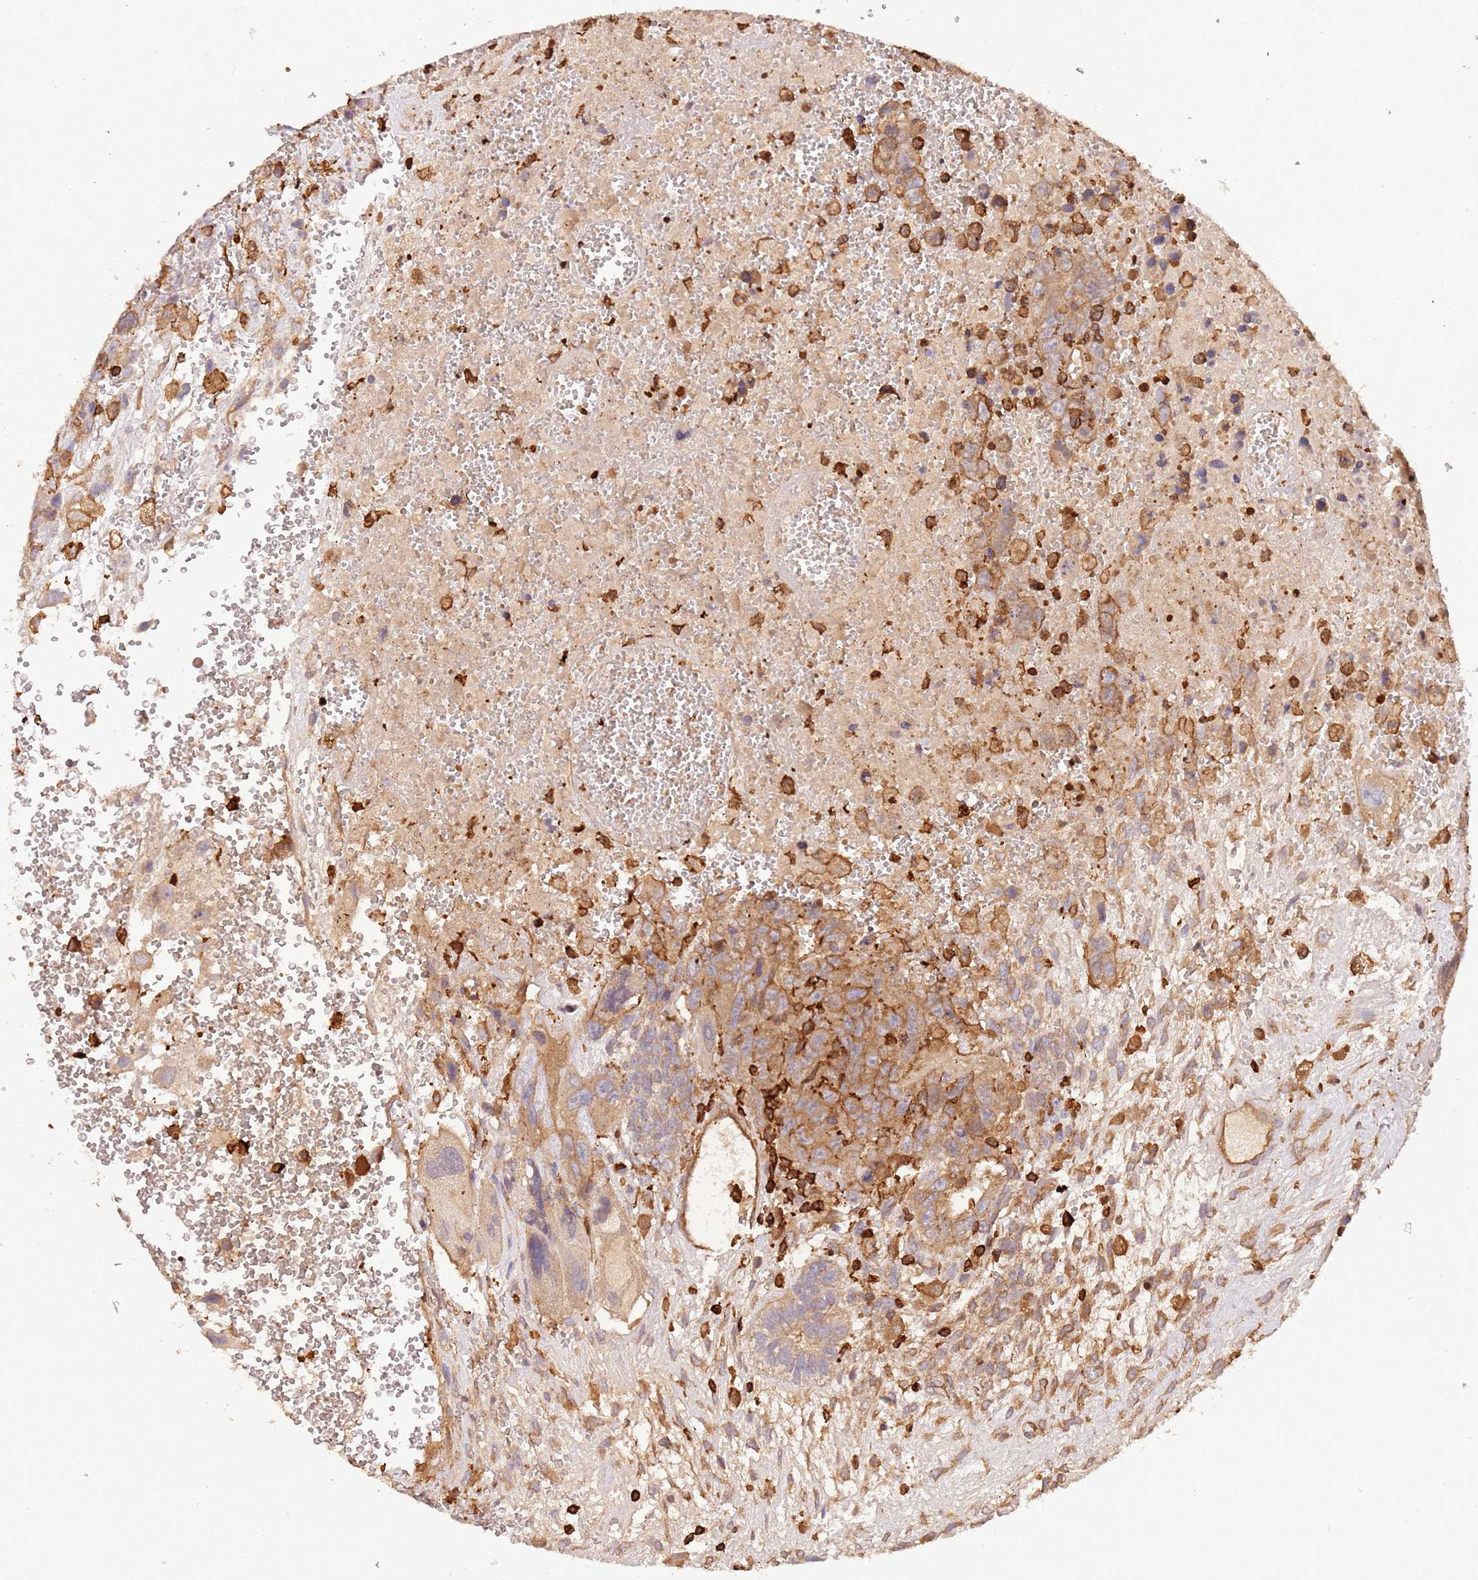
{"staining": {"intensity": "moderate", "quantity": ">75%", "location": "cytoplasmic/membranous"}, "tissue": "testis cancer", "cell_type": "Tumor cells", "image_type": "cancer", "snomed": [{"axis": "morphology", "description": "Carcinoma, Embryonal, NOS"}, {"axis": "topography", "description": "Testis"}], "caption": "Embryonal carcinoma (testis) was stained to show a protein in brown. There is medium levels of moderate cytoplasmic/membranous expression in approximately >75% of tumor cells.", "gene": "OR6P1", "patient": {"sex": "male", "age": 28}}